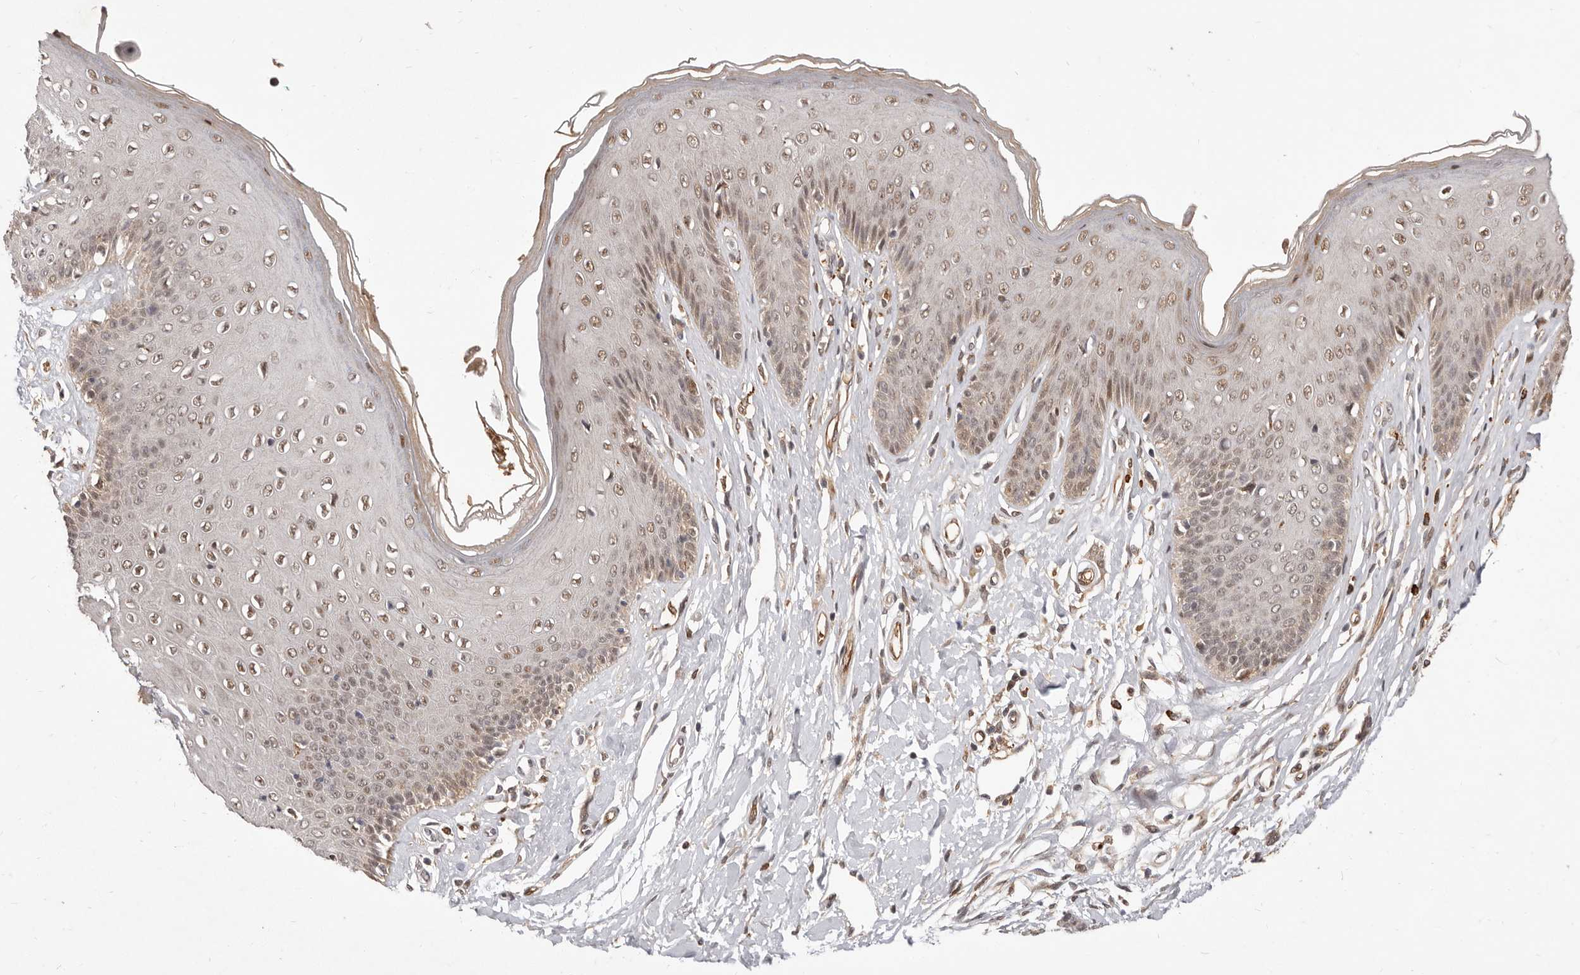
{"staining": {"intensity": "moderate", "quantity": ">75%", "location": "nuclear"}, "tissue": "skin", "cell_type": "Epidermal cells", "image_type": "normal", "snomed": [{"axis": "morphology", "description": "Normal tissue, NOS"}, {"axis": "morphology", "description": "Squamous cell carcinoma, NOS"}, {"axis": "topography", "description": "Vulva"}], "caption": "A high-resolution image shows immunohistochemistry staining of normal skin, which displays moderate nuclear expression in approximately >75% of epidermal cells.", "gene": "NCOA3", "patient": {"sex": "female", "age": 85}}